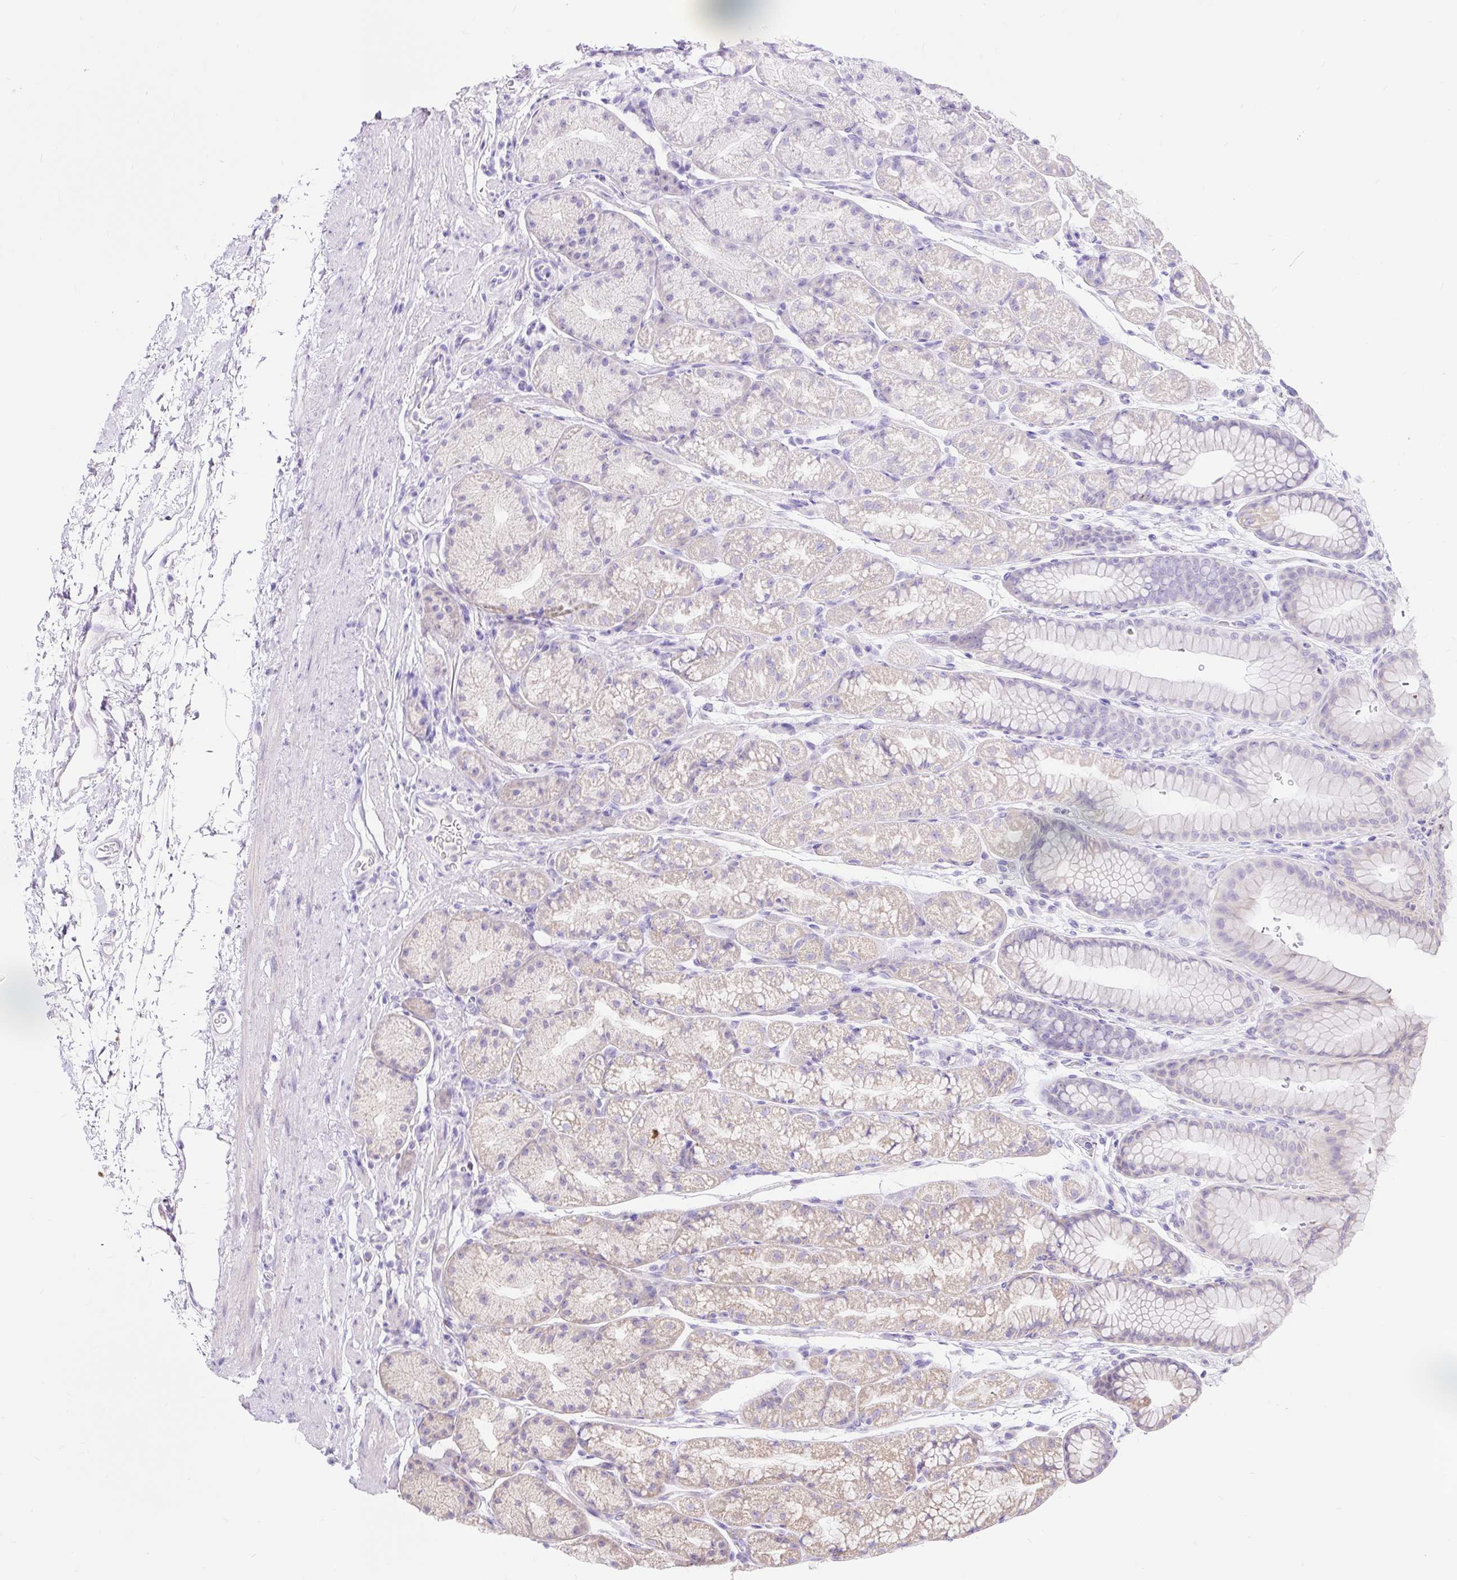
{"staining": {"intensity": "moderate", "quantity": "25%-75%", "location": "cytoplasmic/membranous"}, "tissue": "stomach", "cell_type": "Glandular cells", "image_type": "normal", "snomed": [{"axis": "morphology", "description": "Normal tissue, NOS"}, {"axis": "topography", "description": "Stomach, lower"}], "caption": "Glandular cells demonstrate moderate cytoplasmic/membranous staining in approximately 25%-75% of cells in benign stomach. The protein is shown in brown color, while the nuclei are stained blue.", "gene": "TRIAP1", "patient": {"sex": "male", "age": 67}}